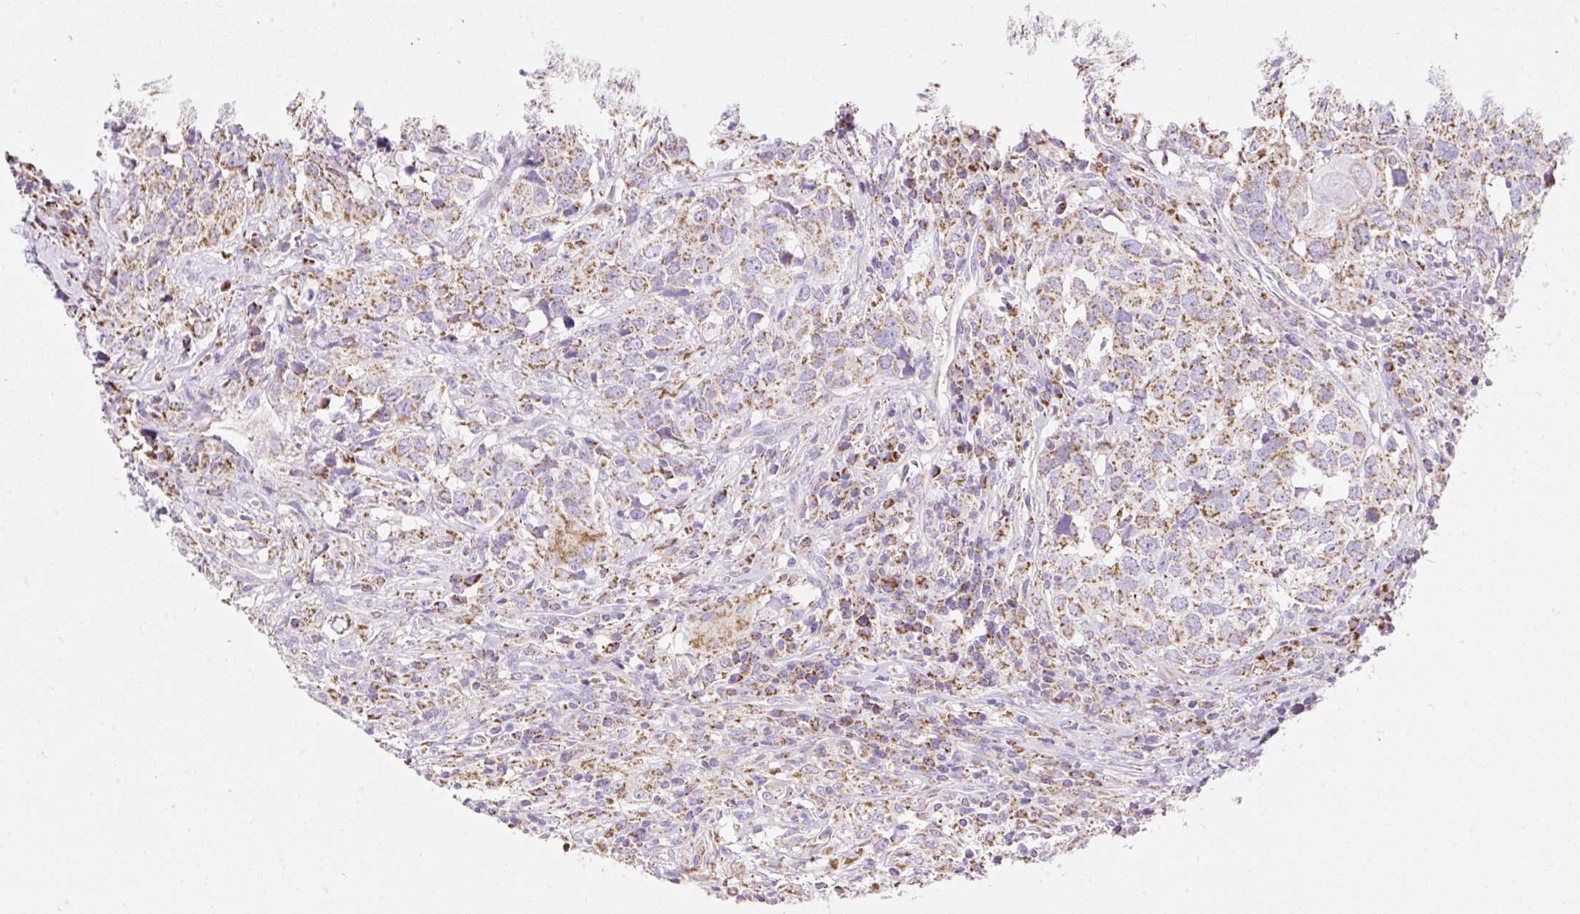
{"staining": {"intensity": "moderate", "quantity": ">75%", "location": "cytoplasmic/membranous"}, "tissue": "head and neck cancer", "cell_type": "Tumor cells", "image_type": "cancer", "snomed": [{"axis": "morphology", "description": "Normal tissue, NOS"}, {"axis": "morphology", "description": "Squamous cell carcinoma, NOS"}, {"axis": "topography", "description": "Skeletal muscle"}, {"axis": "topography", "description": "Vascular tissue"}, {"axis": "topography", "description": "Peripheral nerve tissue"}, {"axis": "topography", "description": "Head-Neck"}], "caption": "DAB immunohistochemical staining of human head and neck cancer (squamous cell carcinoma) exhibits moderate cytoplasmic/membranous protein expression in about >75% of tumor cells.", "gene": "DAAM2", "patient": {"sex": "male", "age": 66}}